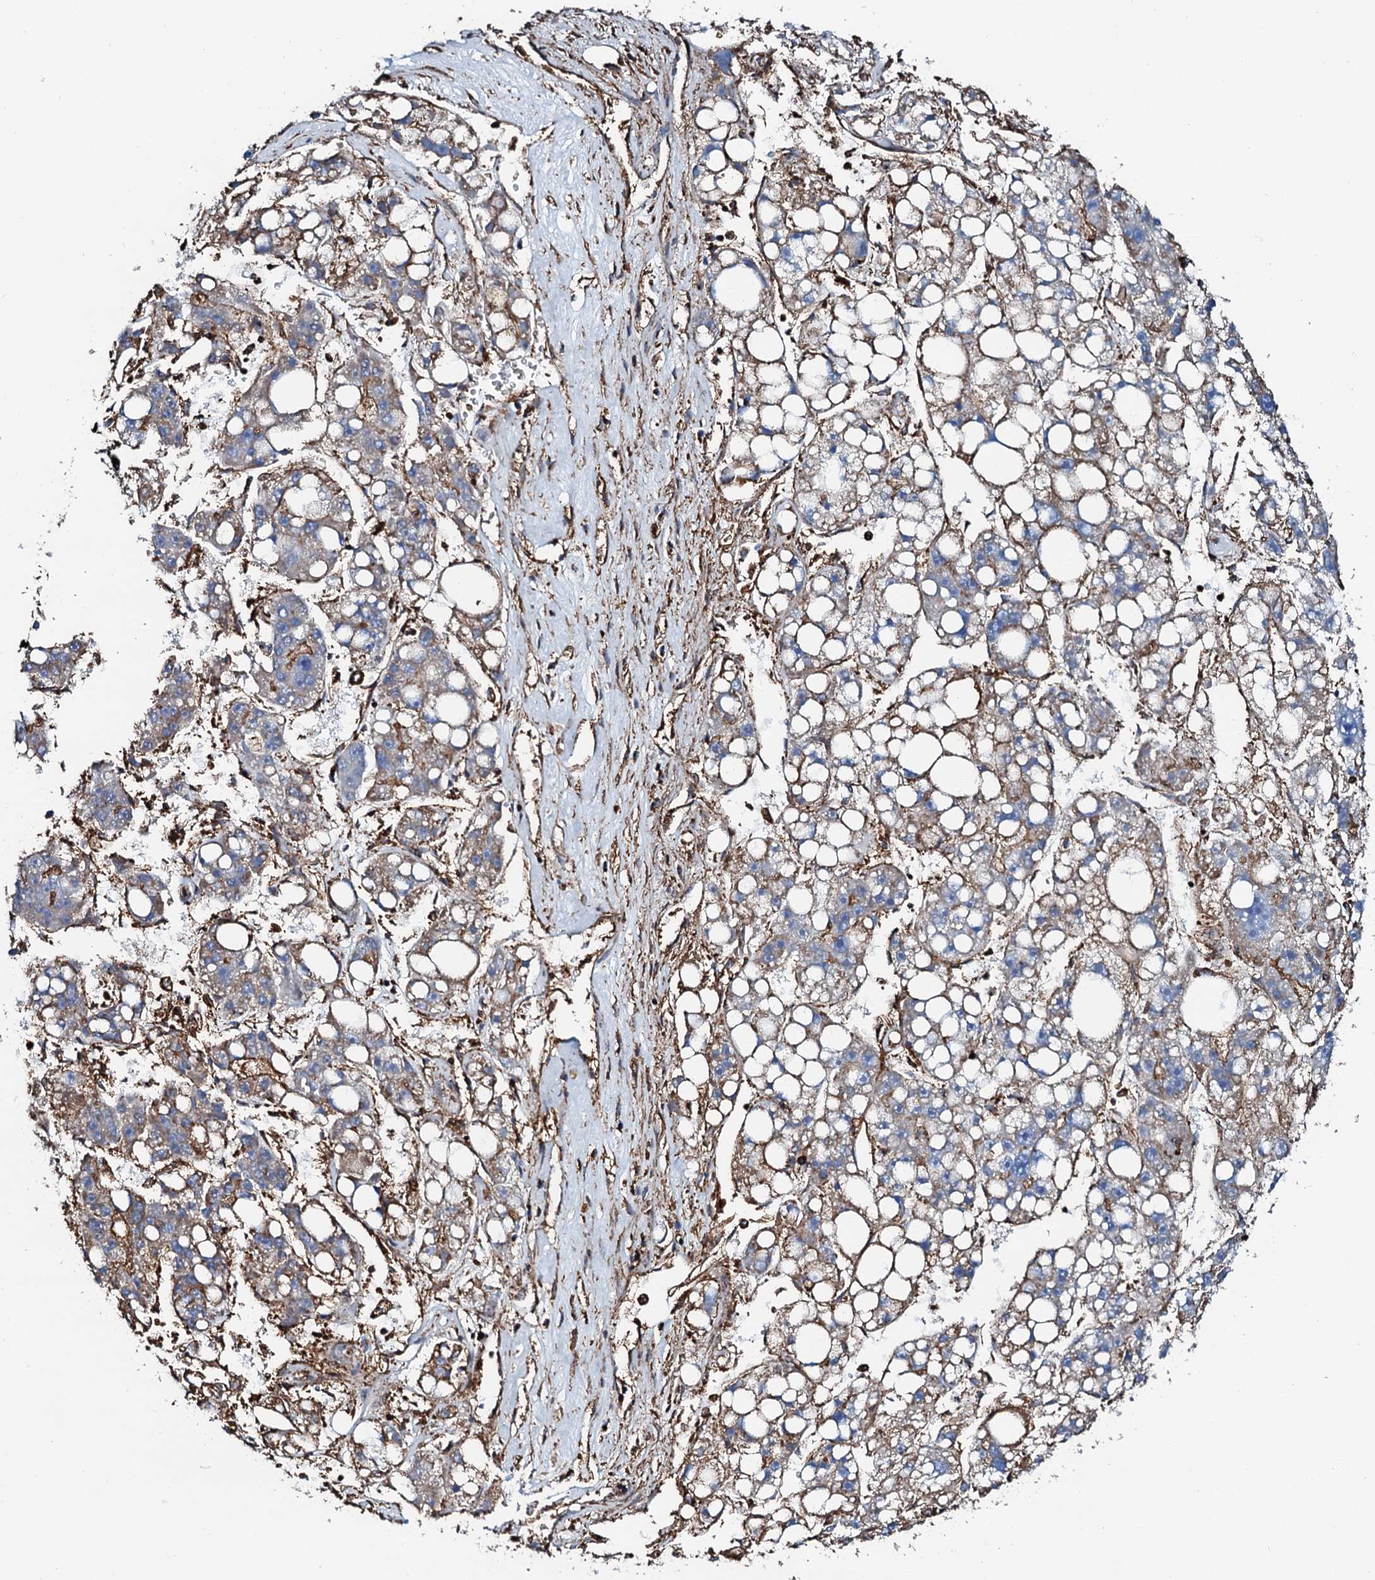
{"staining": {"intensity": "weak", "quantity": "<25%", "location": "cytoplasmic/membranous"}, "tissue": "liver cancer", "cell_type": "Tumor cells", "image_type": "cancer", "snomed": [{"axis": "morphology", "description": "Carcinoma, Hepatocellular, NOS"}, {"axis": "topography", "description": "Liver"}], "caption": "A high-resolution histopathology image shows immunohistochemistry (IHC) staining of hepatocellular carcinoma (liver), which shows no significant staining in tumor cells.", "gene": "INTS10", "patient": {"sex": "female", "age": 61}}